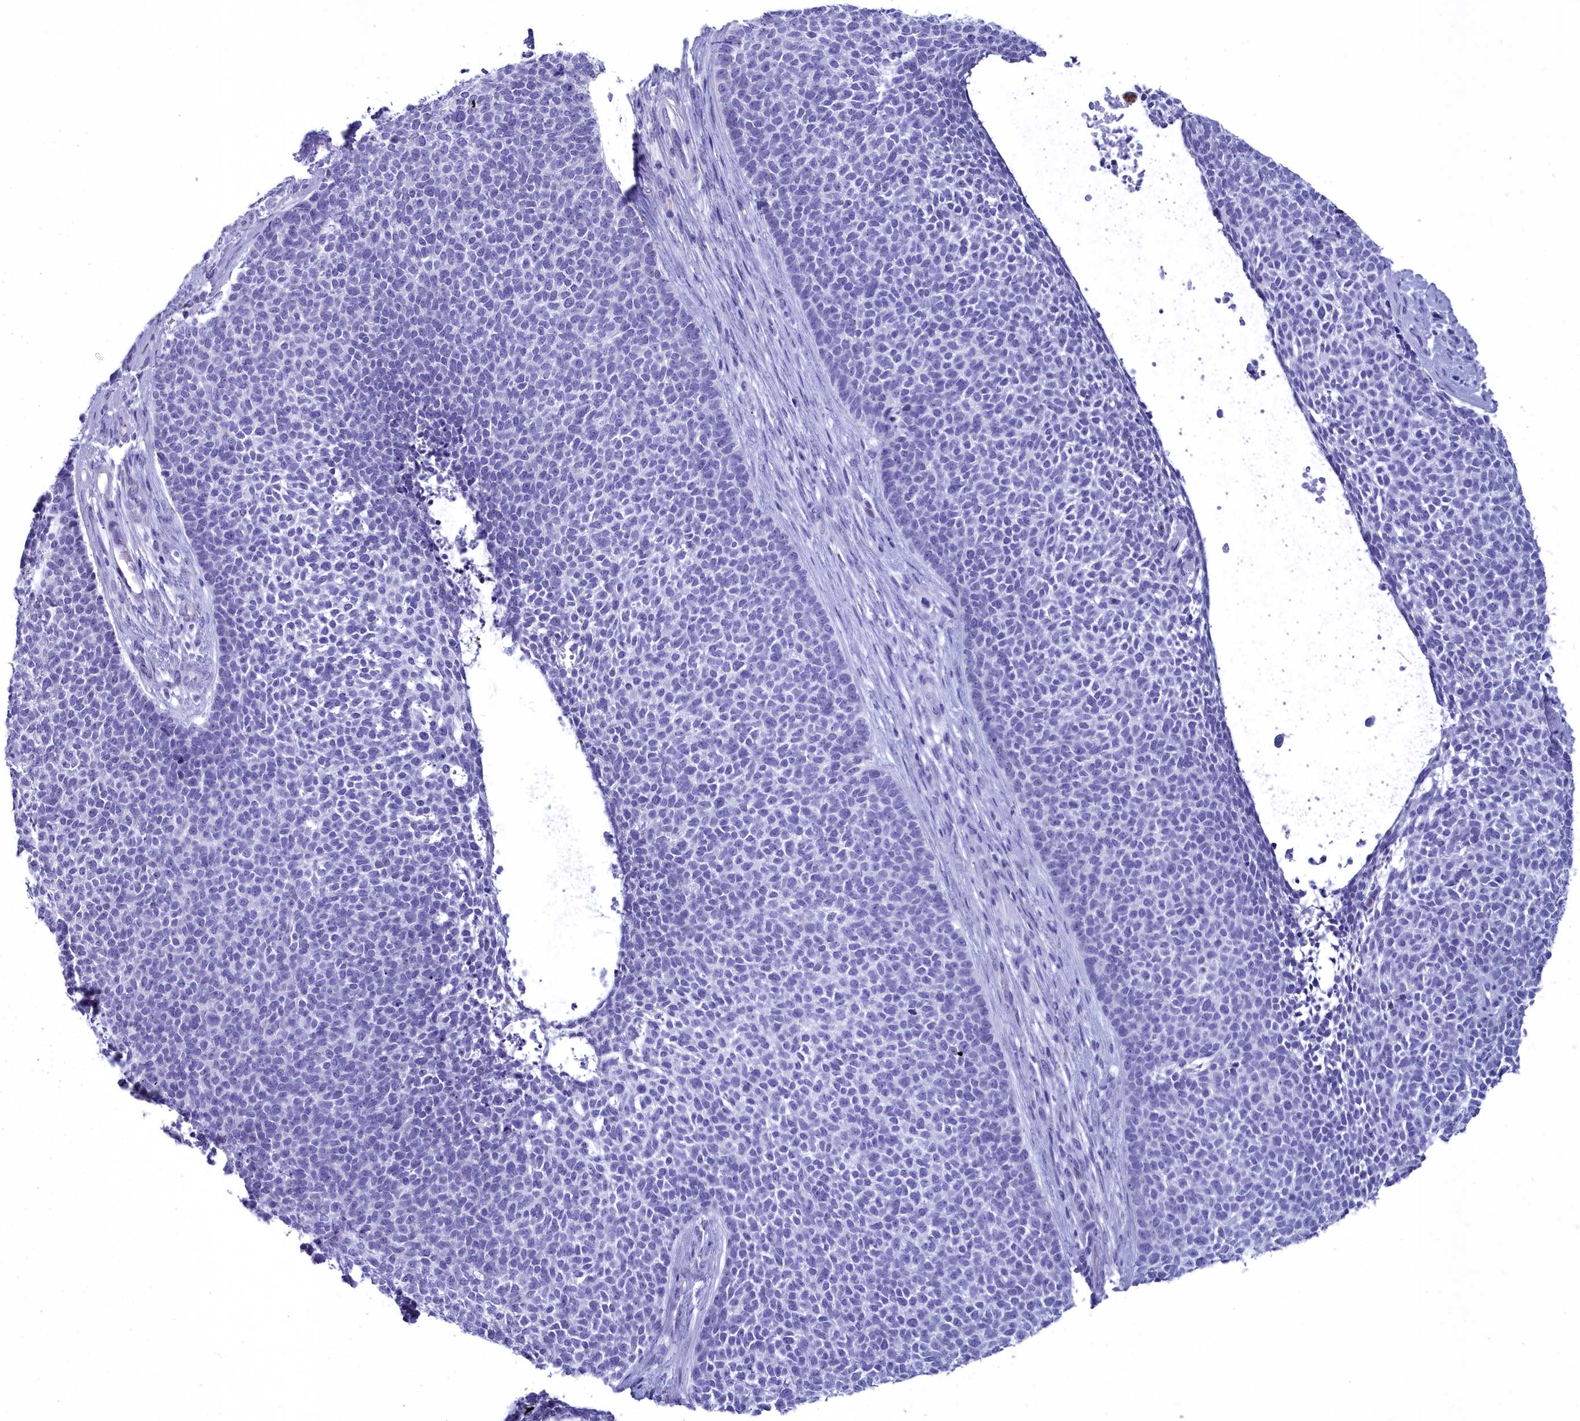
{"staining": {"intensity": "negative", "quantity": "none", "location": "none"}, "tissue": "skin cancer", "cell_type": "Tumor cells", "image_type": "cancer", "snomed": [{"axis": "morphology", "description": "Basal cell carcinoma"}, {"axis": "topography", "description": "Skin"}], "caption": "Immunohistochemical staining of human basal cell carcinoma (skin) exhibits no significant positivity in tumor cells. (DAB immunohistochemistry with hematoxylin counter stain).", "gene": "MAP6", "patient": {"sex": "female", "age": 84}}